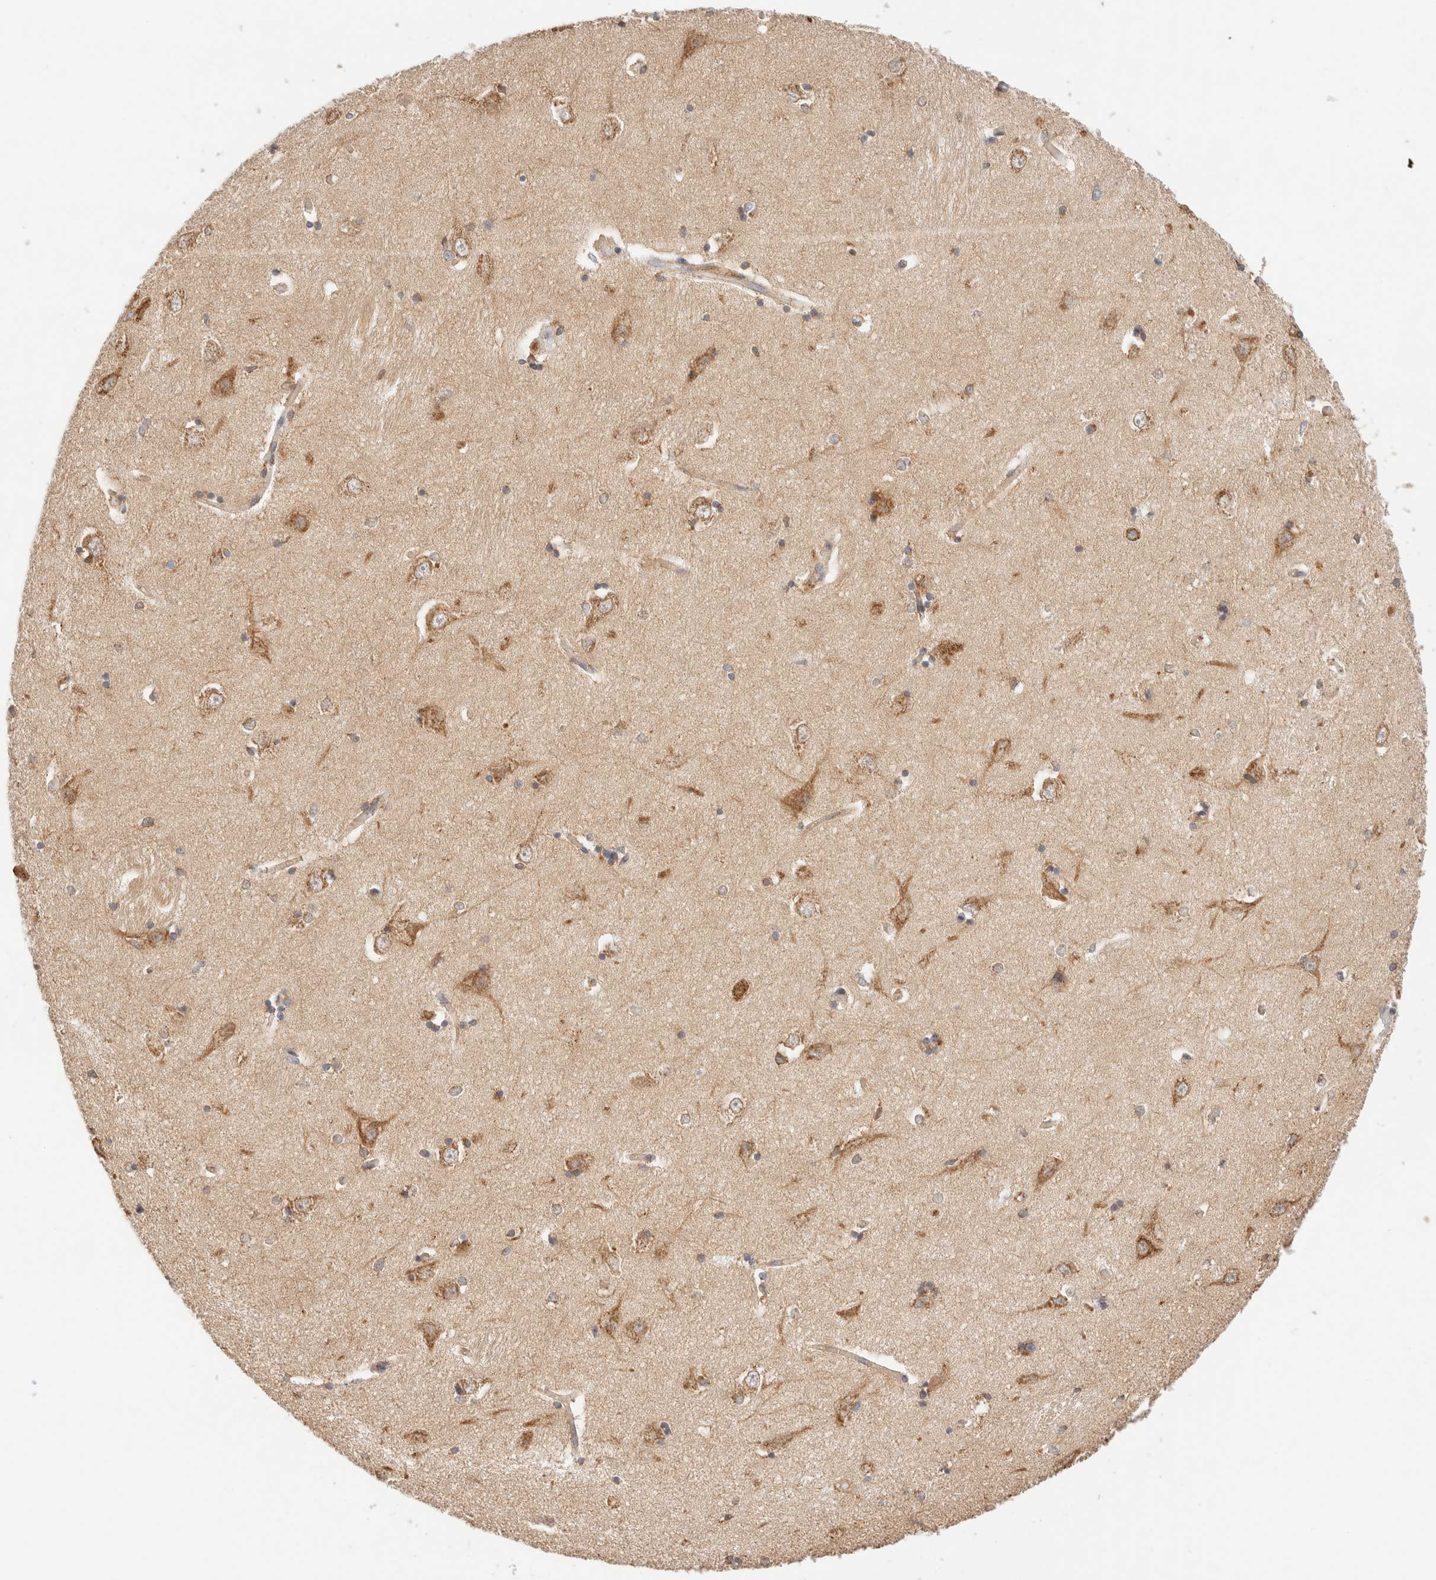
{"staining": {"intensity": "weak", "quantity": "25%-75%", "location": "cytoplasmic/membranous"}, "tissue": "hippocampus", "cell_type": "Glial cells", "image_type": "normal", "snomed": [{"axis": "morphology", "description": "Normal tissue, NOS"}, {"axis": "topography", "description": "Hippocampus"}], "caption": "Glial cells demonstrate low levels of weak cytoplasmic/membranous positivity in approximately 25%-75% of cells in unremarkable hippocampus. The staining was performed using DAB (3,3'-diaminobenzidine), with brown indicating positive protein expression. Nuclei are stained blue with hematoxylin.", "gene": "RABEP1", "patient": {"sex": "male", "age": 45}}